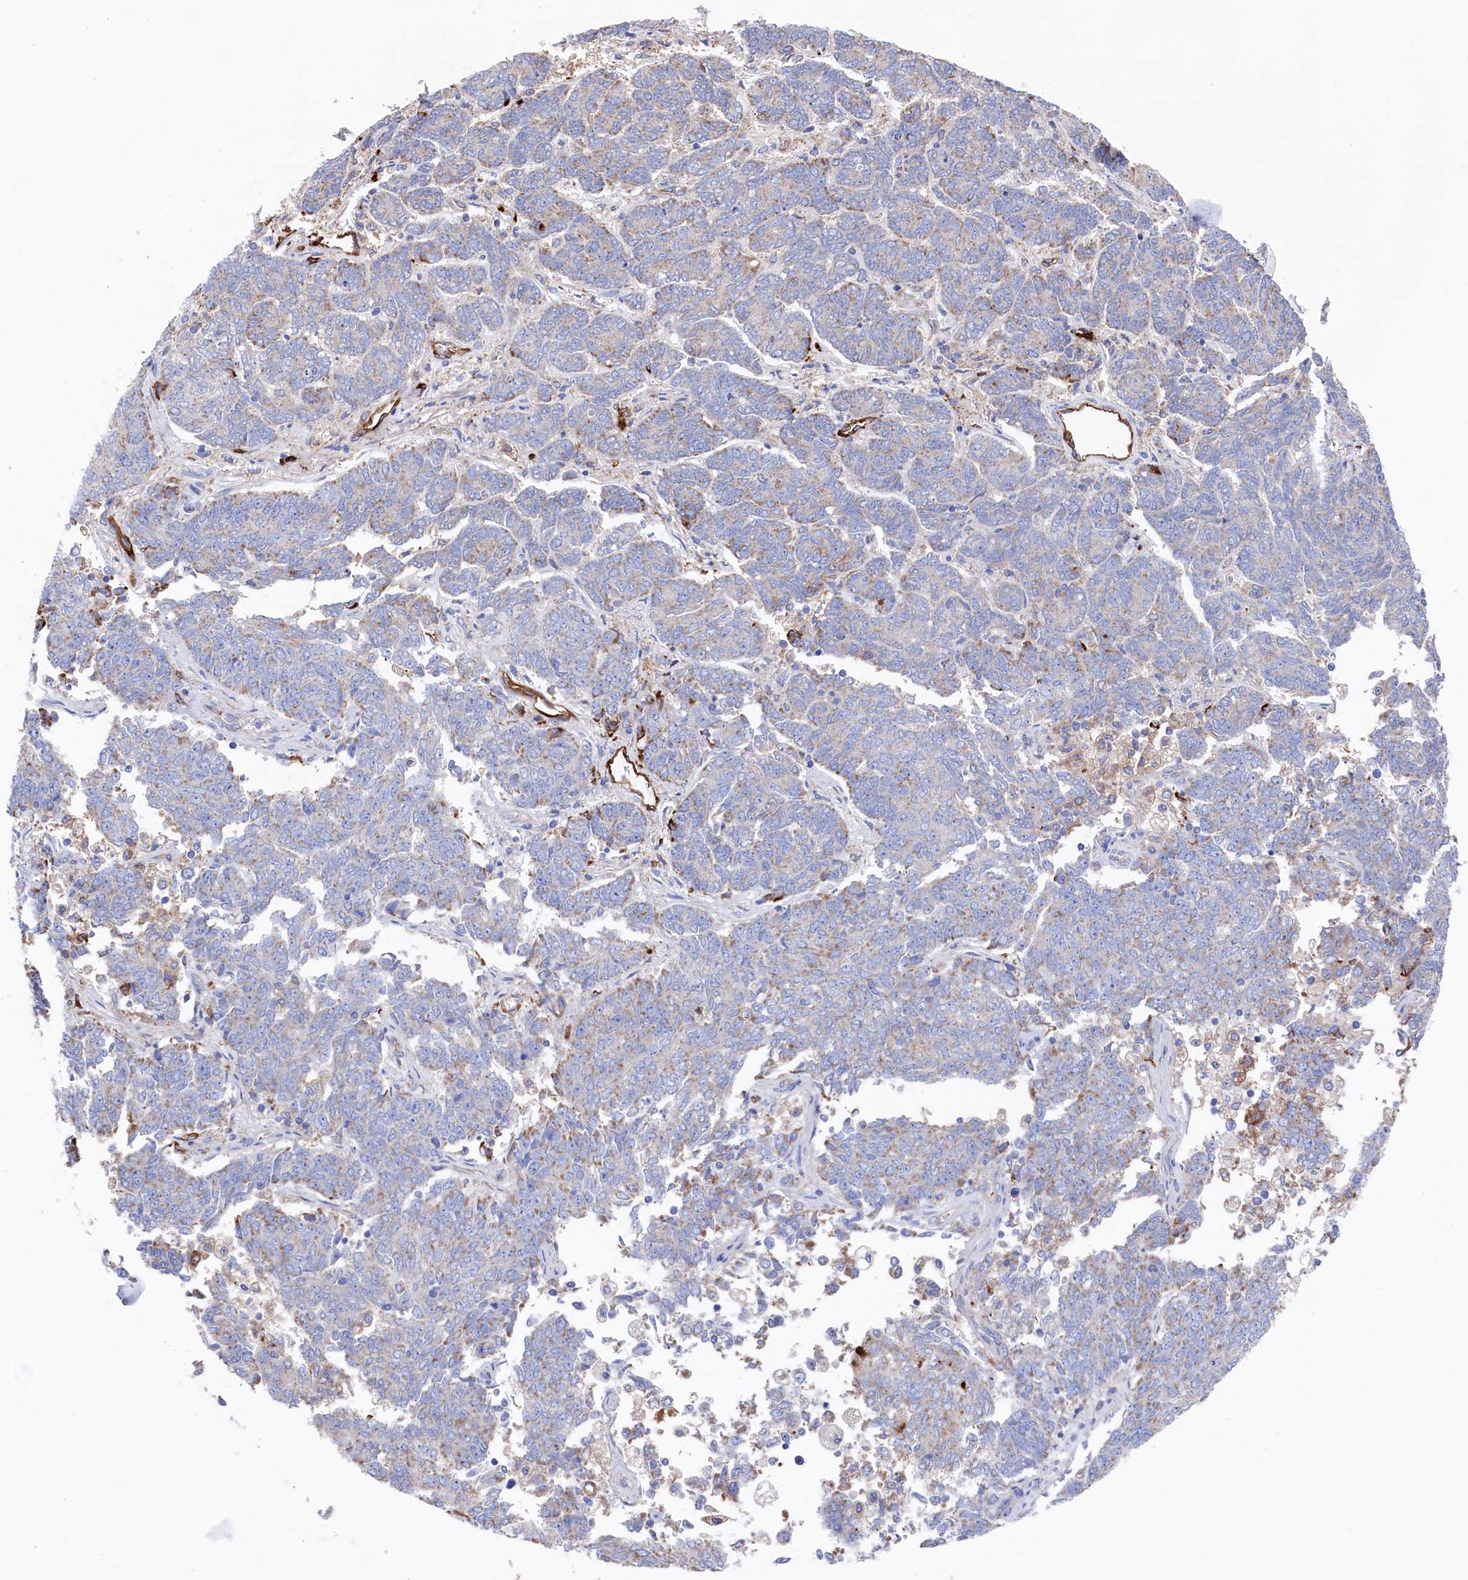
{"staining": {"intensity": "weak", "quantity": "<25%", "location": "cytoplasmic/membranous"}, "tissue": "endometrial cancer", "cell_type": "Tumor cells", "image_type": "cancer", "snomed": [{"axis": "morphology", "description": "Adenocarcinoma, NOS"}, {"axis": "topography", "description": "Endometrium"}], "caption": "This is an immunohistochemistry image of human endometrial adenocarcinoma. There is no positivity in tumor cells.", "gene": "C12orf73", "patient": {"sex": "female", "age": 80}}